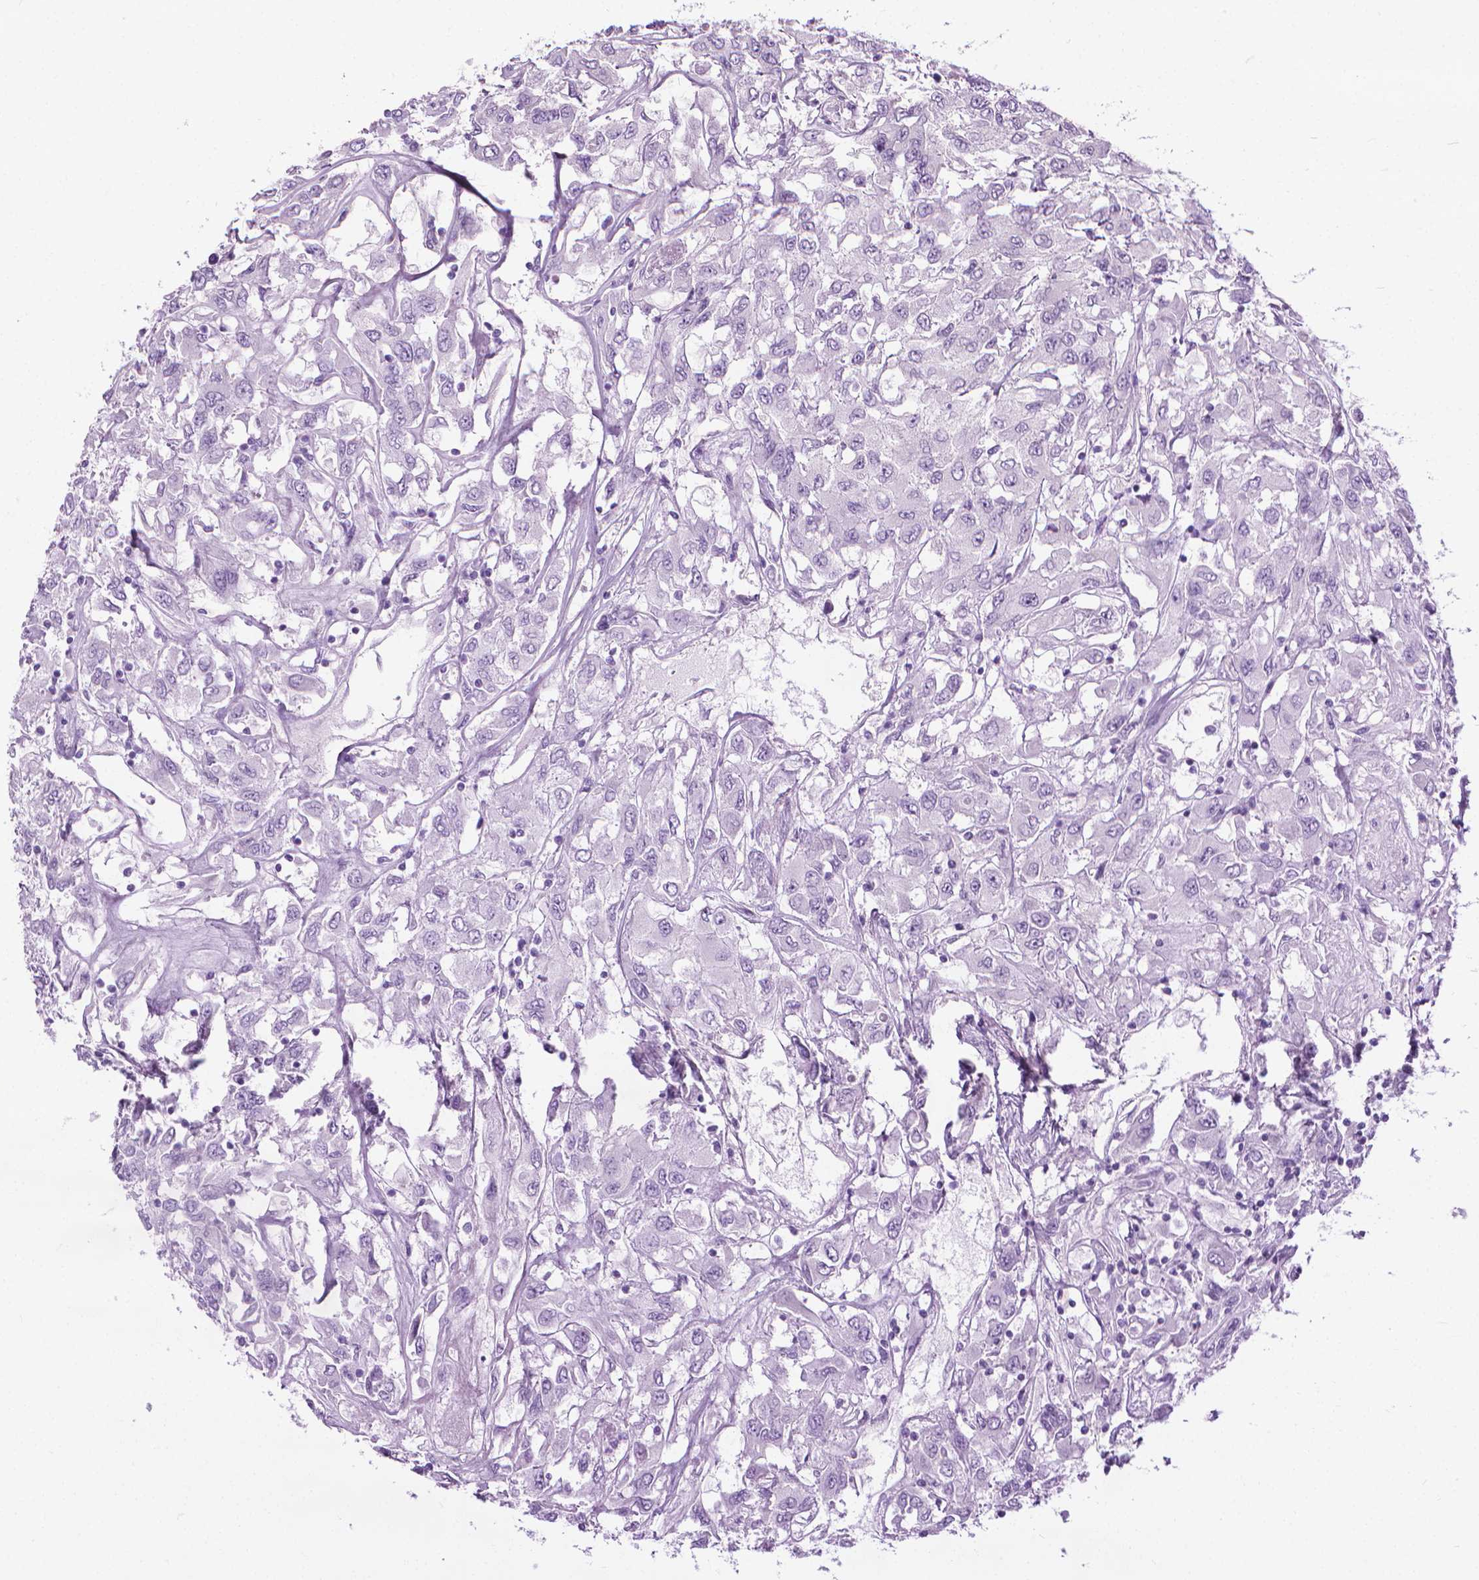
{"staining": {"intensity": "negative", "quantity": "none", "location": "none"}, "tissue": "renal cancer", "cell_type": "Tumor cells", "image_type": "cancer", "snomed": [{"axis": "morphology", "description": "Adenocarcinoma, NOS"}, {"axis": "topography", "description": "Kidney"}], "caption": "Tumor cells are negative for protein expression in human renal adenocarcinoma. (DAB (3,3'-diaminobenzidine) immunohistochemistry with hematoxylin counter stain).", "gene": "DNAI7", "patient": {"sex": "female", "age": 76}}